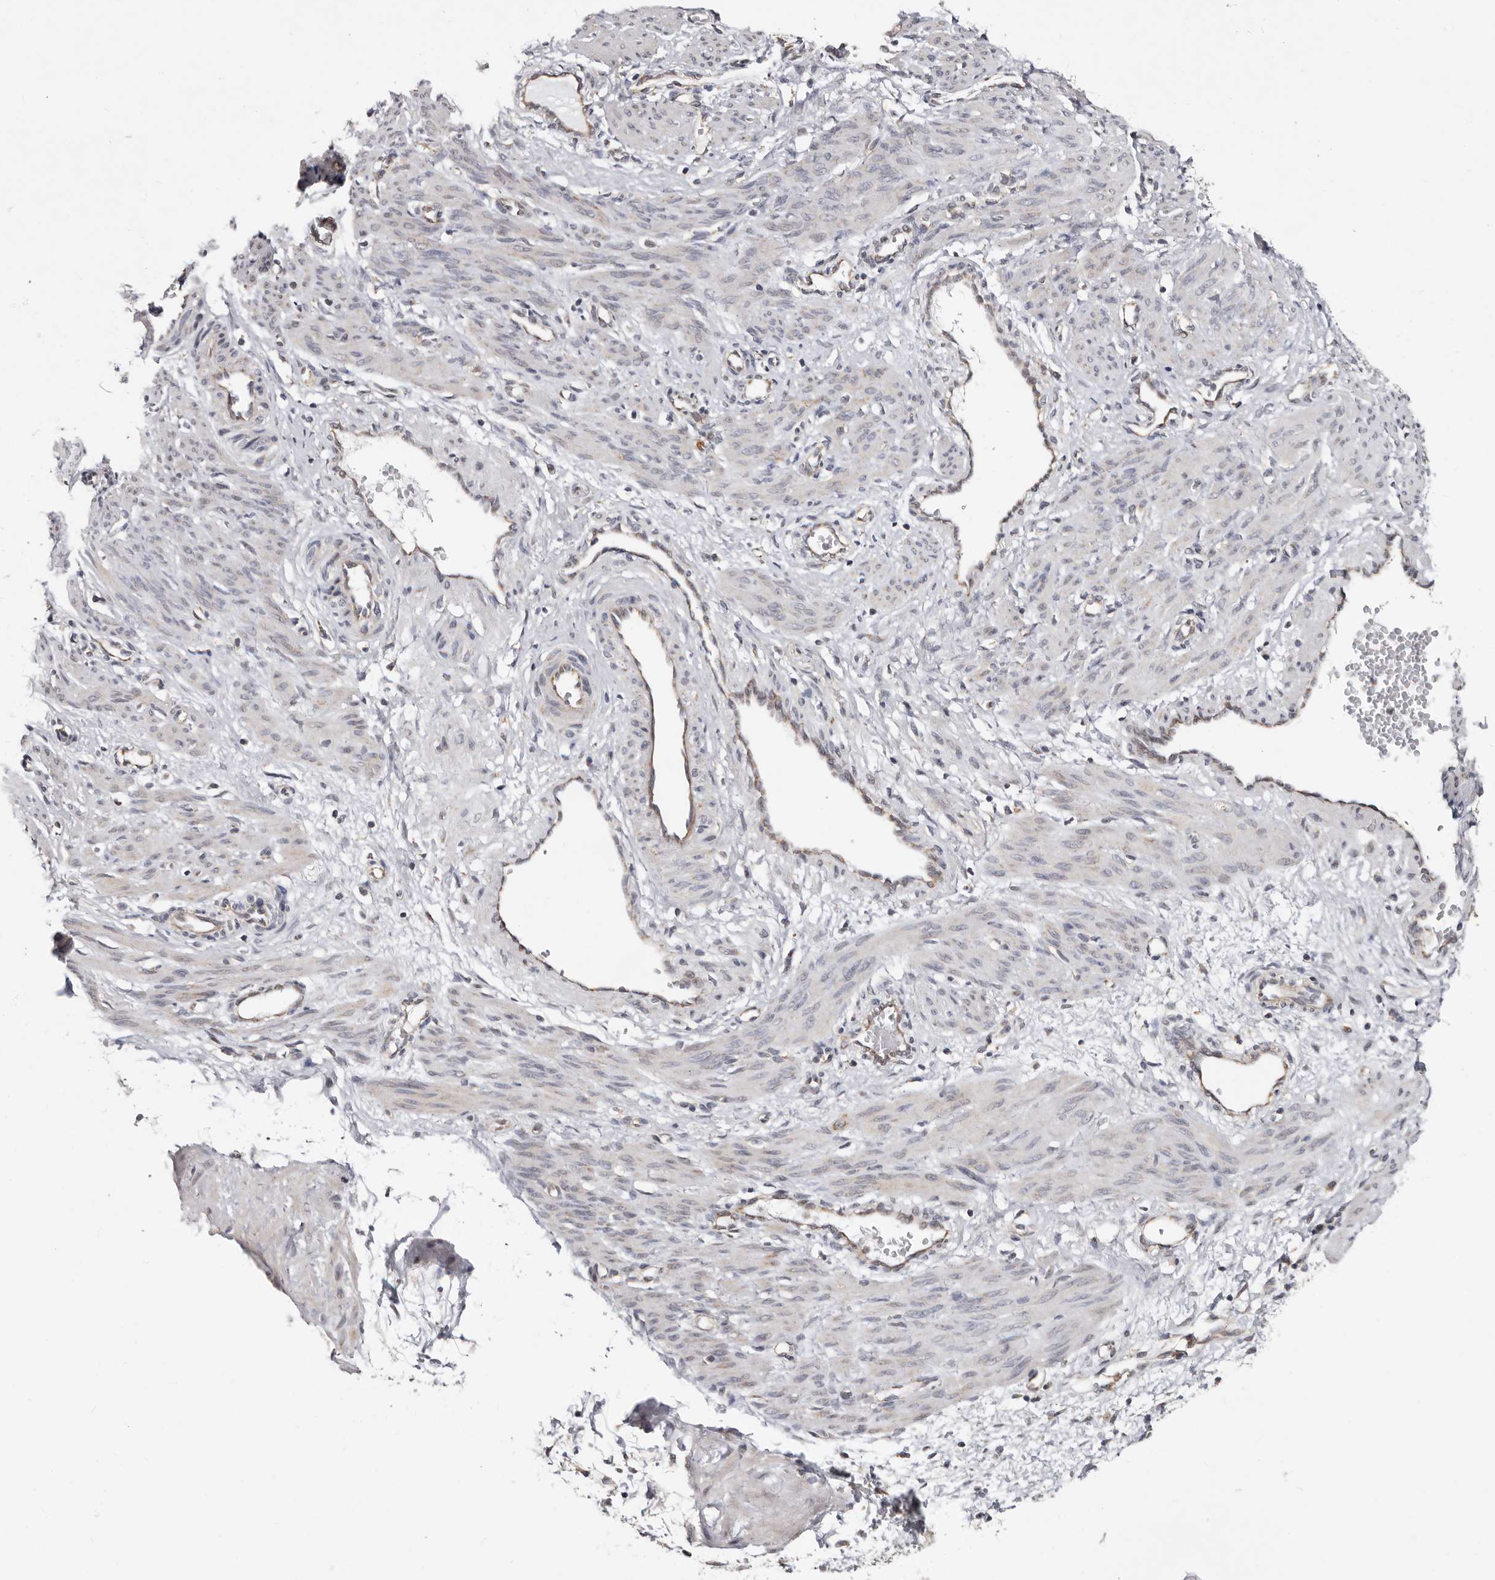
{"staining": {"intensity": "negative", "quantity": "none", "location": "none"}, "tissue": "smooth muscle", "cell_type": "Smooth muscle cells", "image_type": "normal", "snomed": [{"axis": "morphology", "description": "Normal tissue, NOS"}, {"axis": "topography", "description": "Endometrium"}], "caption": "Smooth muscle stained for a protein using immunohistochemistry shows no expression smooth muscle cells.", "gene": "MRPL18", "patient": {"sex": "female", "age": 33}}